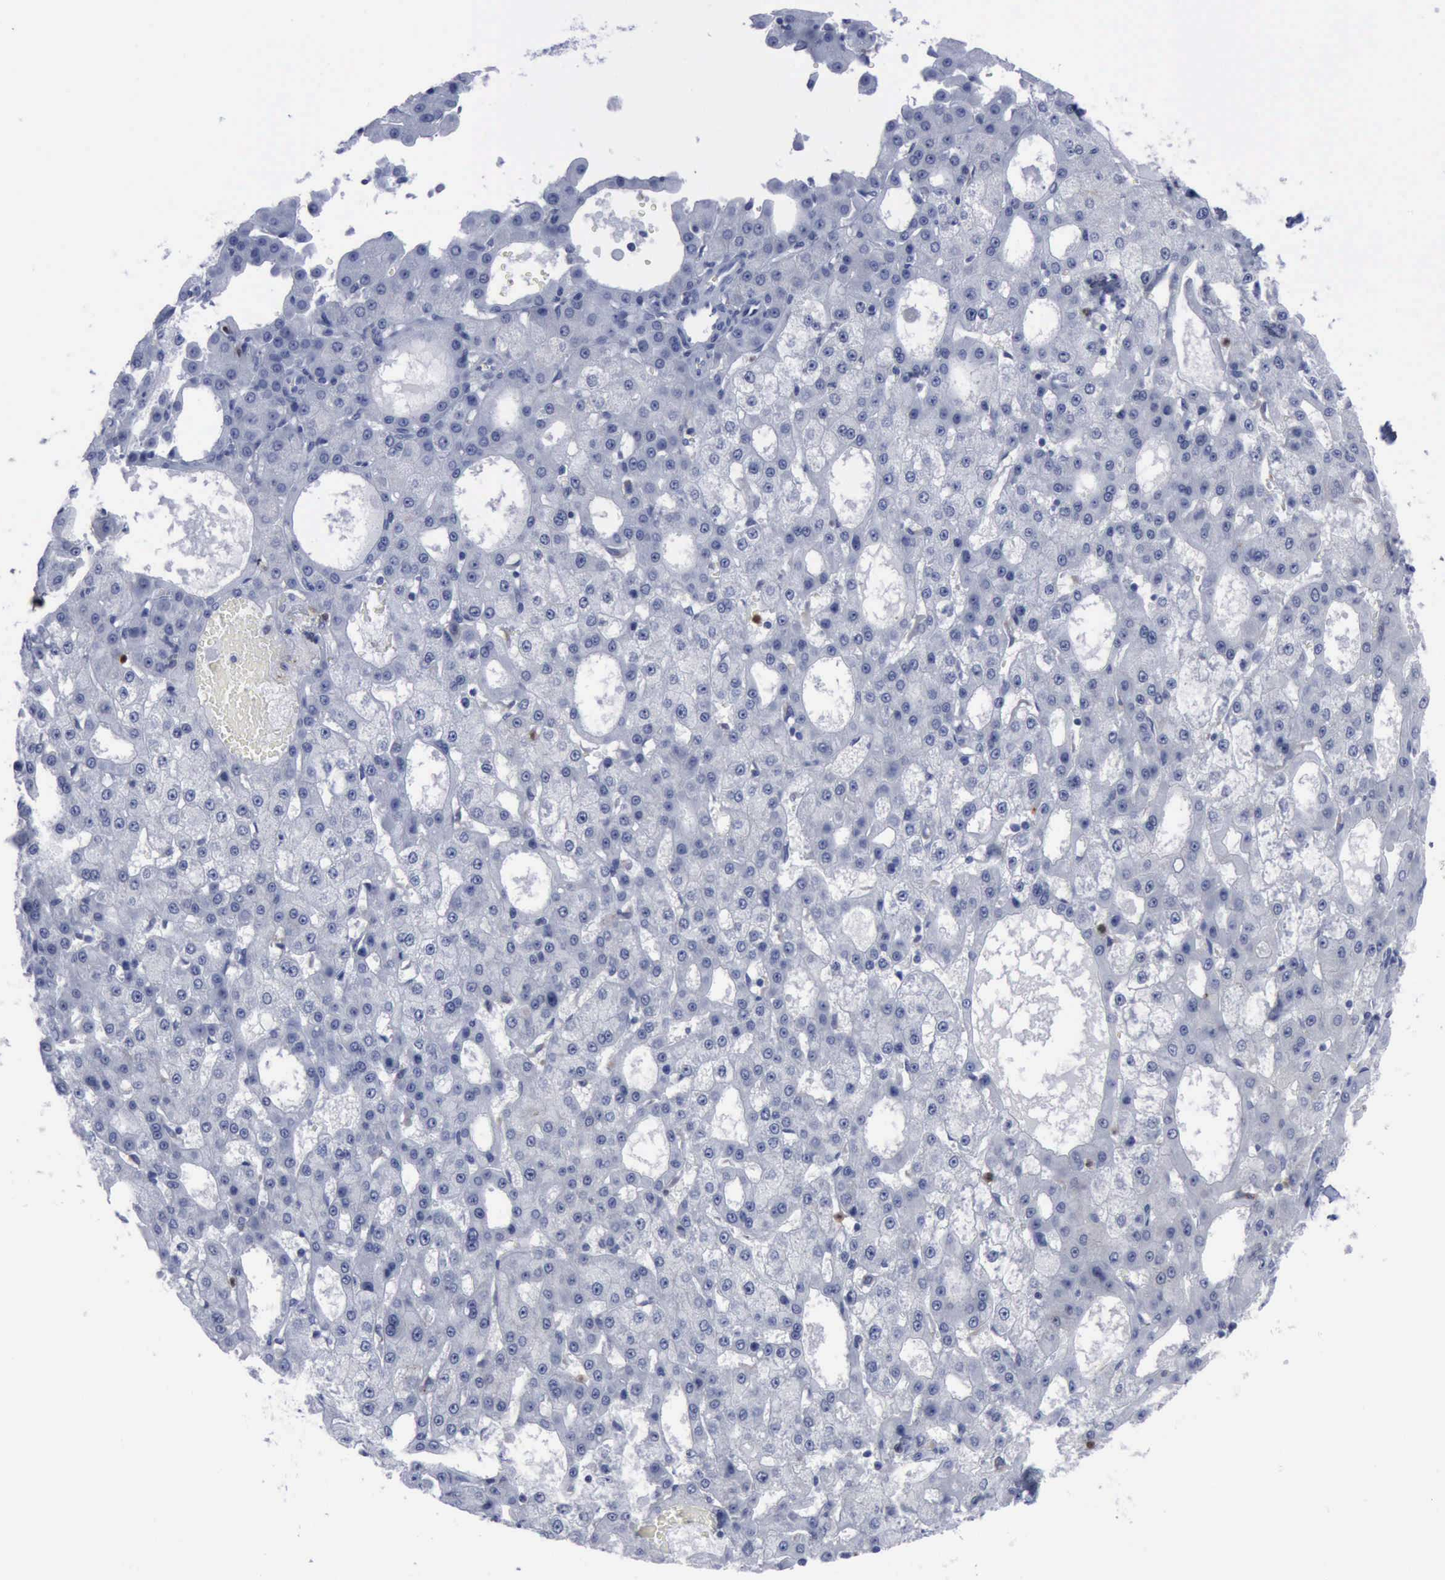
{"staining": {"intensity": "negative", "quantity": "none", "location": "none"}, "tissue": "liver cancer", "cell_type": "Tumor cells", "image_type": "cancer", "snomed": [{"axis": "morphology", "description": "Carcinoma, Hepatocellular, NOS"}, {"axis": "topography", "description": "Liver"}], "caption": "High power microscopy histopathology image of an immunohistochemistry photomicrograph of liver hepatocellular carcinoma, revealing no significant positivity in tumor cells. Nuclei are stained in blue.", "gene": "CSTA", "patient": {"sex": "male", "age": 47}}